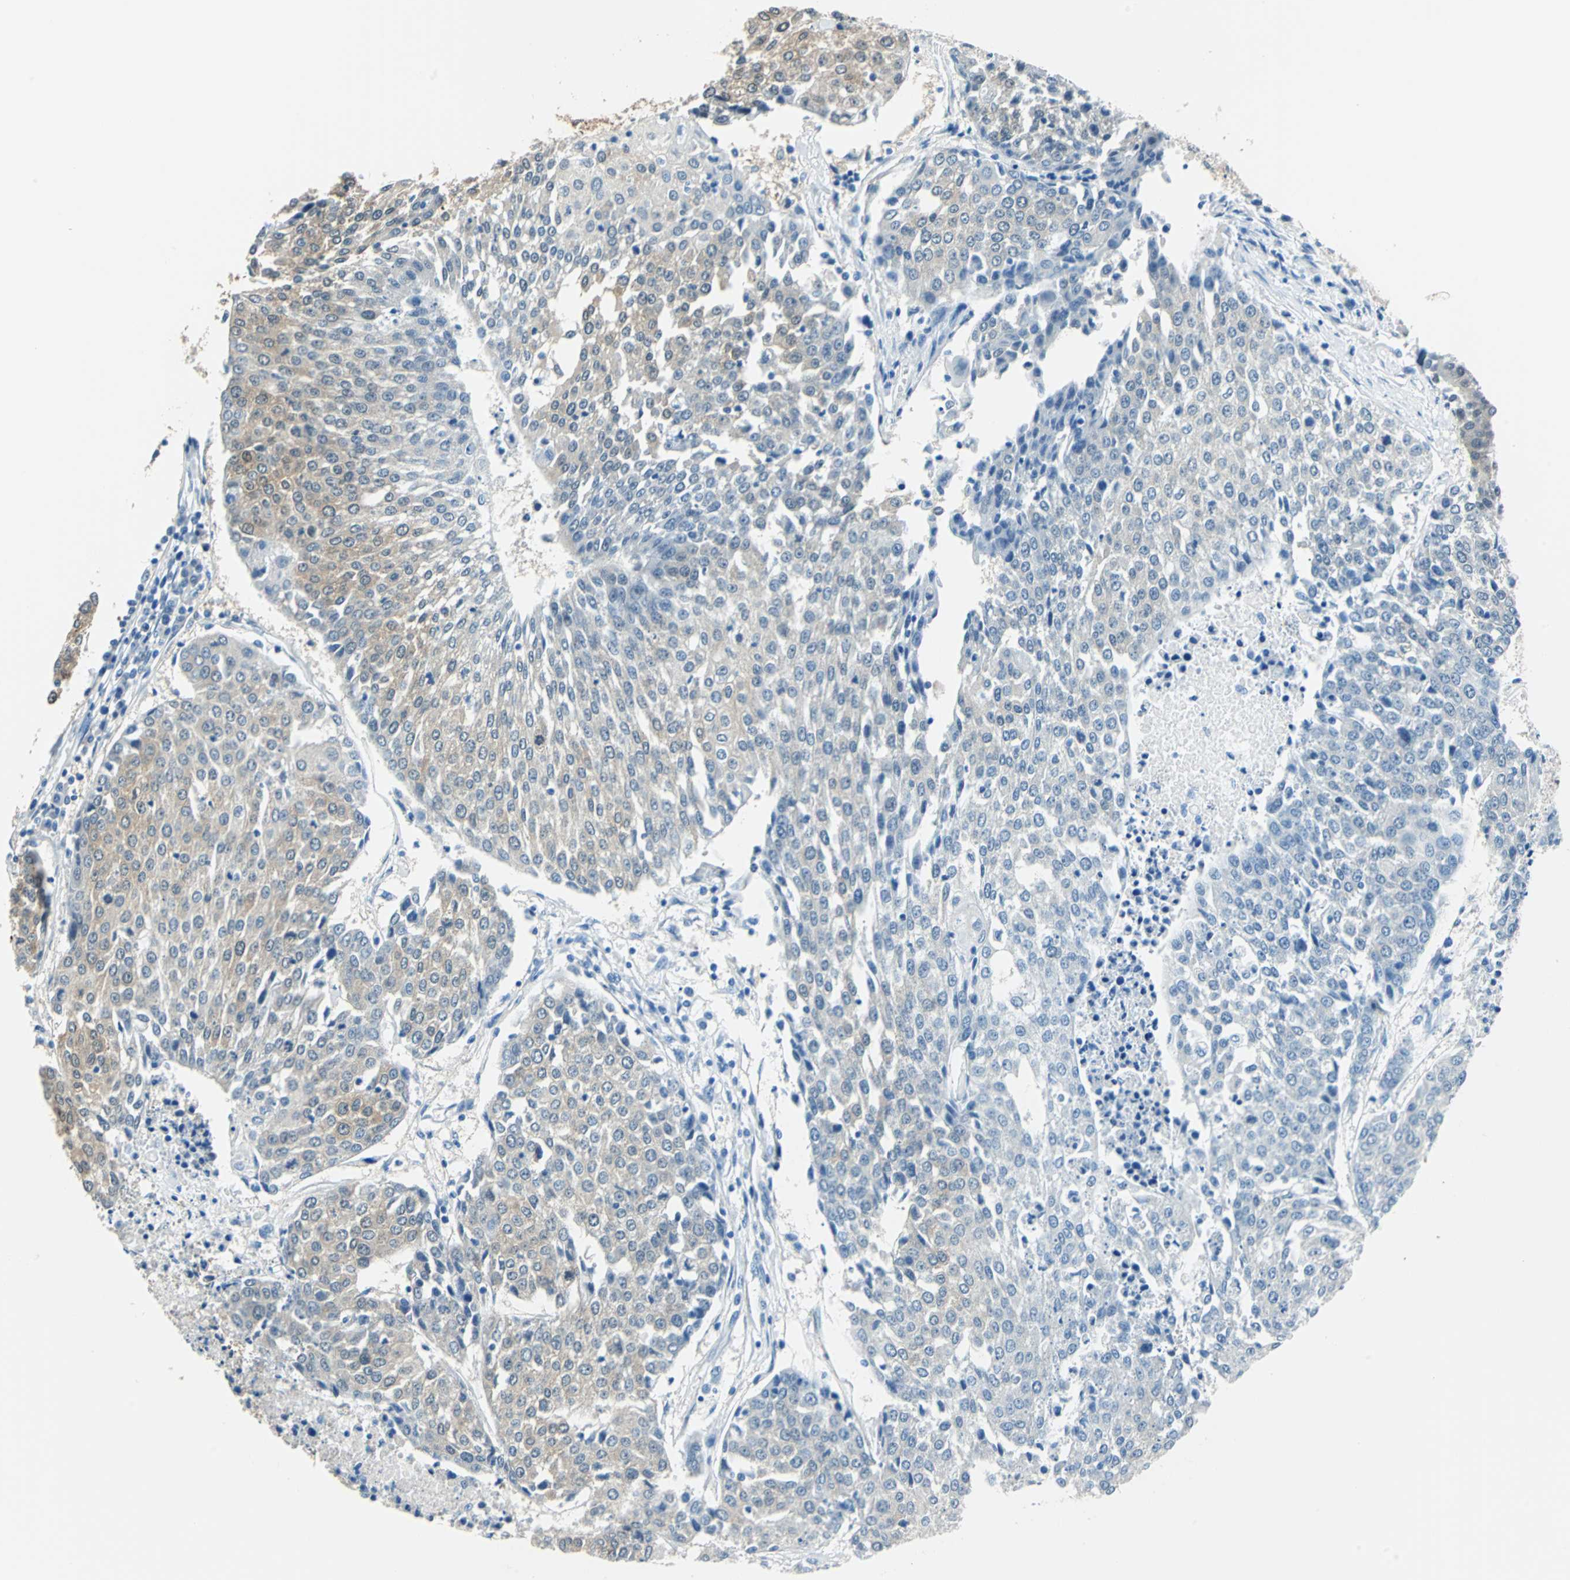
{"staining": {"intensity": "moderate", "quantity": "<25%", "location": "cytoplasmic/membranous"}, "tissue": "urothelial cancer", "cell_type": "Tumor cells", "image_type": "cancer", "snomed": [{"axis": "morphology", "description": "Urothelial carcinoma, High grade"}, {"axis": "topography", "description": "Urinary bladder"}], "caption": "Protein staining exhibits moderate cytoplasmic/membranous staining in approximately <25% of tumor cells in urothelial carcinoma (high-grade).", "gene": "FKBP4", "patient": {"sex": "female", "age": 85}}